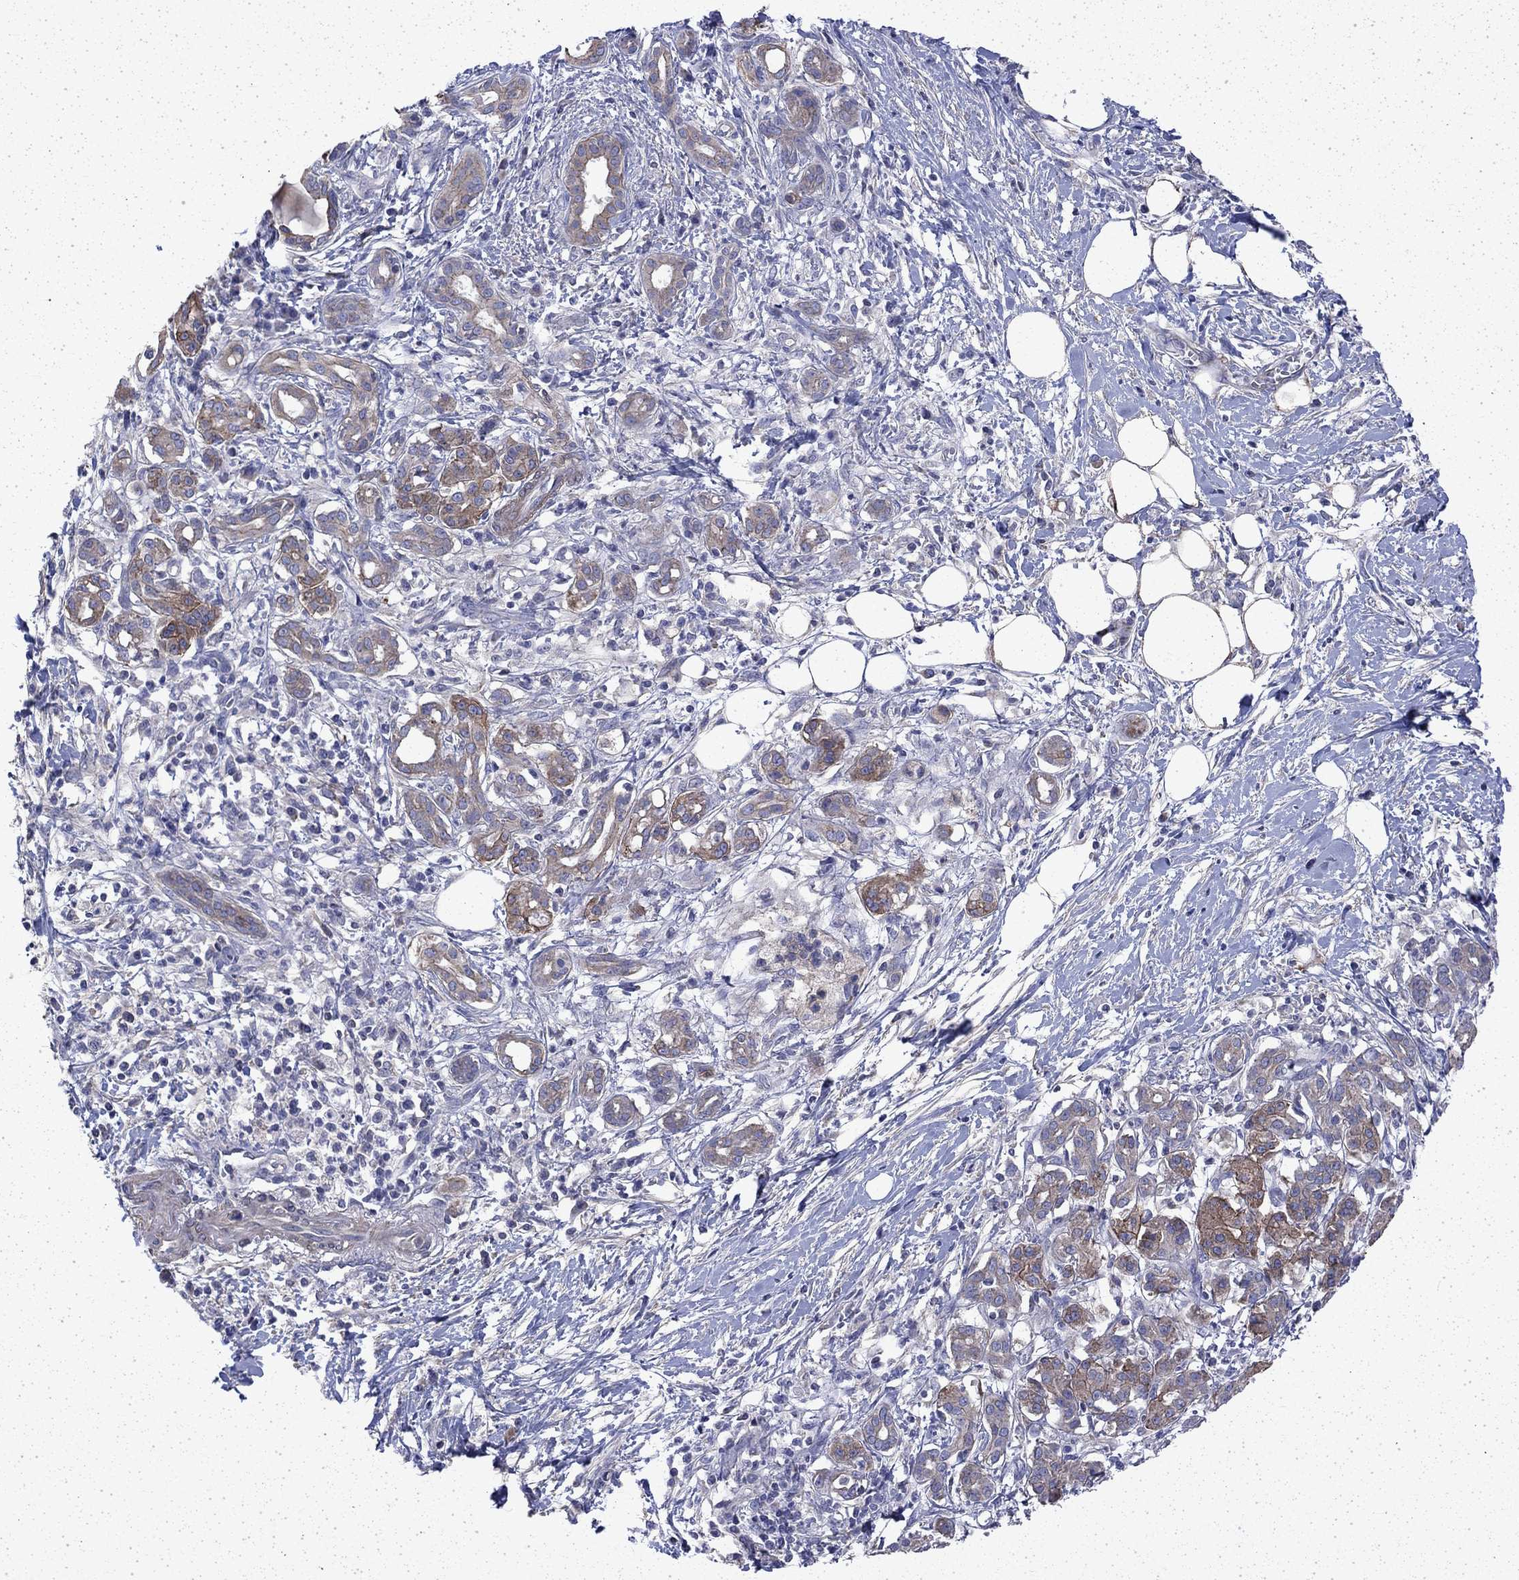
{"staining": {"intensity": "moderate", "quantity": "<25%", "location": "cytoplasmic/membranous"}, "tissue": "pancreatic cancer", "cell_type": "Tumor cells", "image_type": "cancer", "snomed": [{"axis": "morphology", "description": "Adenocarcinoma, NOS"}, {"axis": "topography", "description": "Pancreas"}], "caption": "A high-resolution micrograph shows IHC staining of pancreatic cancer, which displays moderate cytoplasmic/membranous staining in about <25% of tumor cells. The staining is performed using DAB brown chromogen to label protein expression. The nuclei are counter-stained blue using hematoxylin.", "gene": "DTNA", "patient": {"sex": "male", "age": 72}}